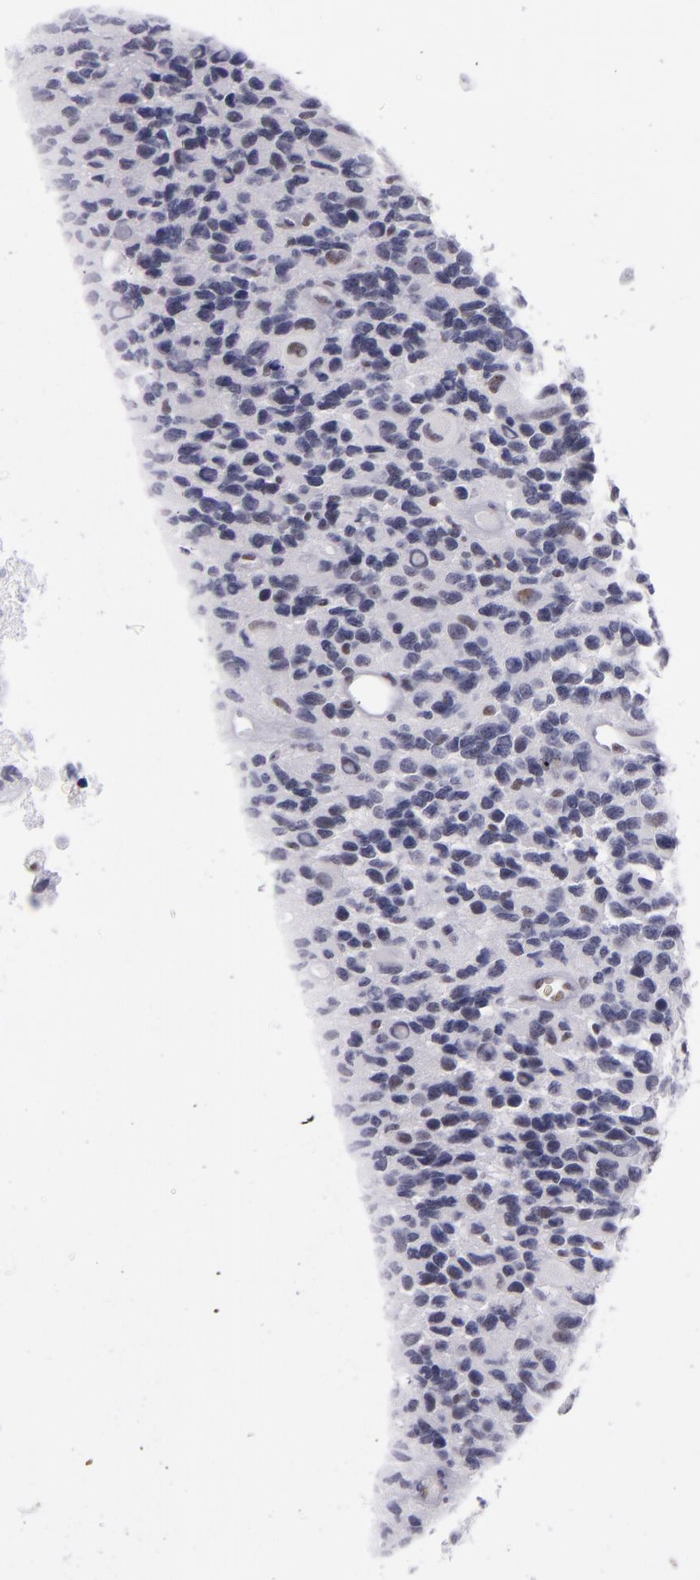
{"staining": {"intensity": "weak", "quantity": "<25%", "location": "nuclear"}, "tissue": "glioma", "cell_type": "Tumor cells", "image_type": "cancer", "snomed": [{"axis": "morphology", "description": "Glioma, malignant, High grade"}, {"axis": "topography", "description": "Brain"}], "caption": "Immunohistochemistry photomicrograph of neoplastic tissue: human glioma stained with DAB reveals no significant protein expression in tumor cells. The staining was performed using DAB to visualize the protein expression in brown, while the nuclei were stained in blue with hematoxylin (Magnification: 20x).", "gene": "TOP3A", "patient": {"sex": "male", "age": 77}}